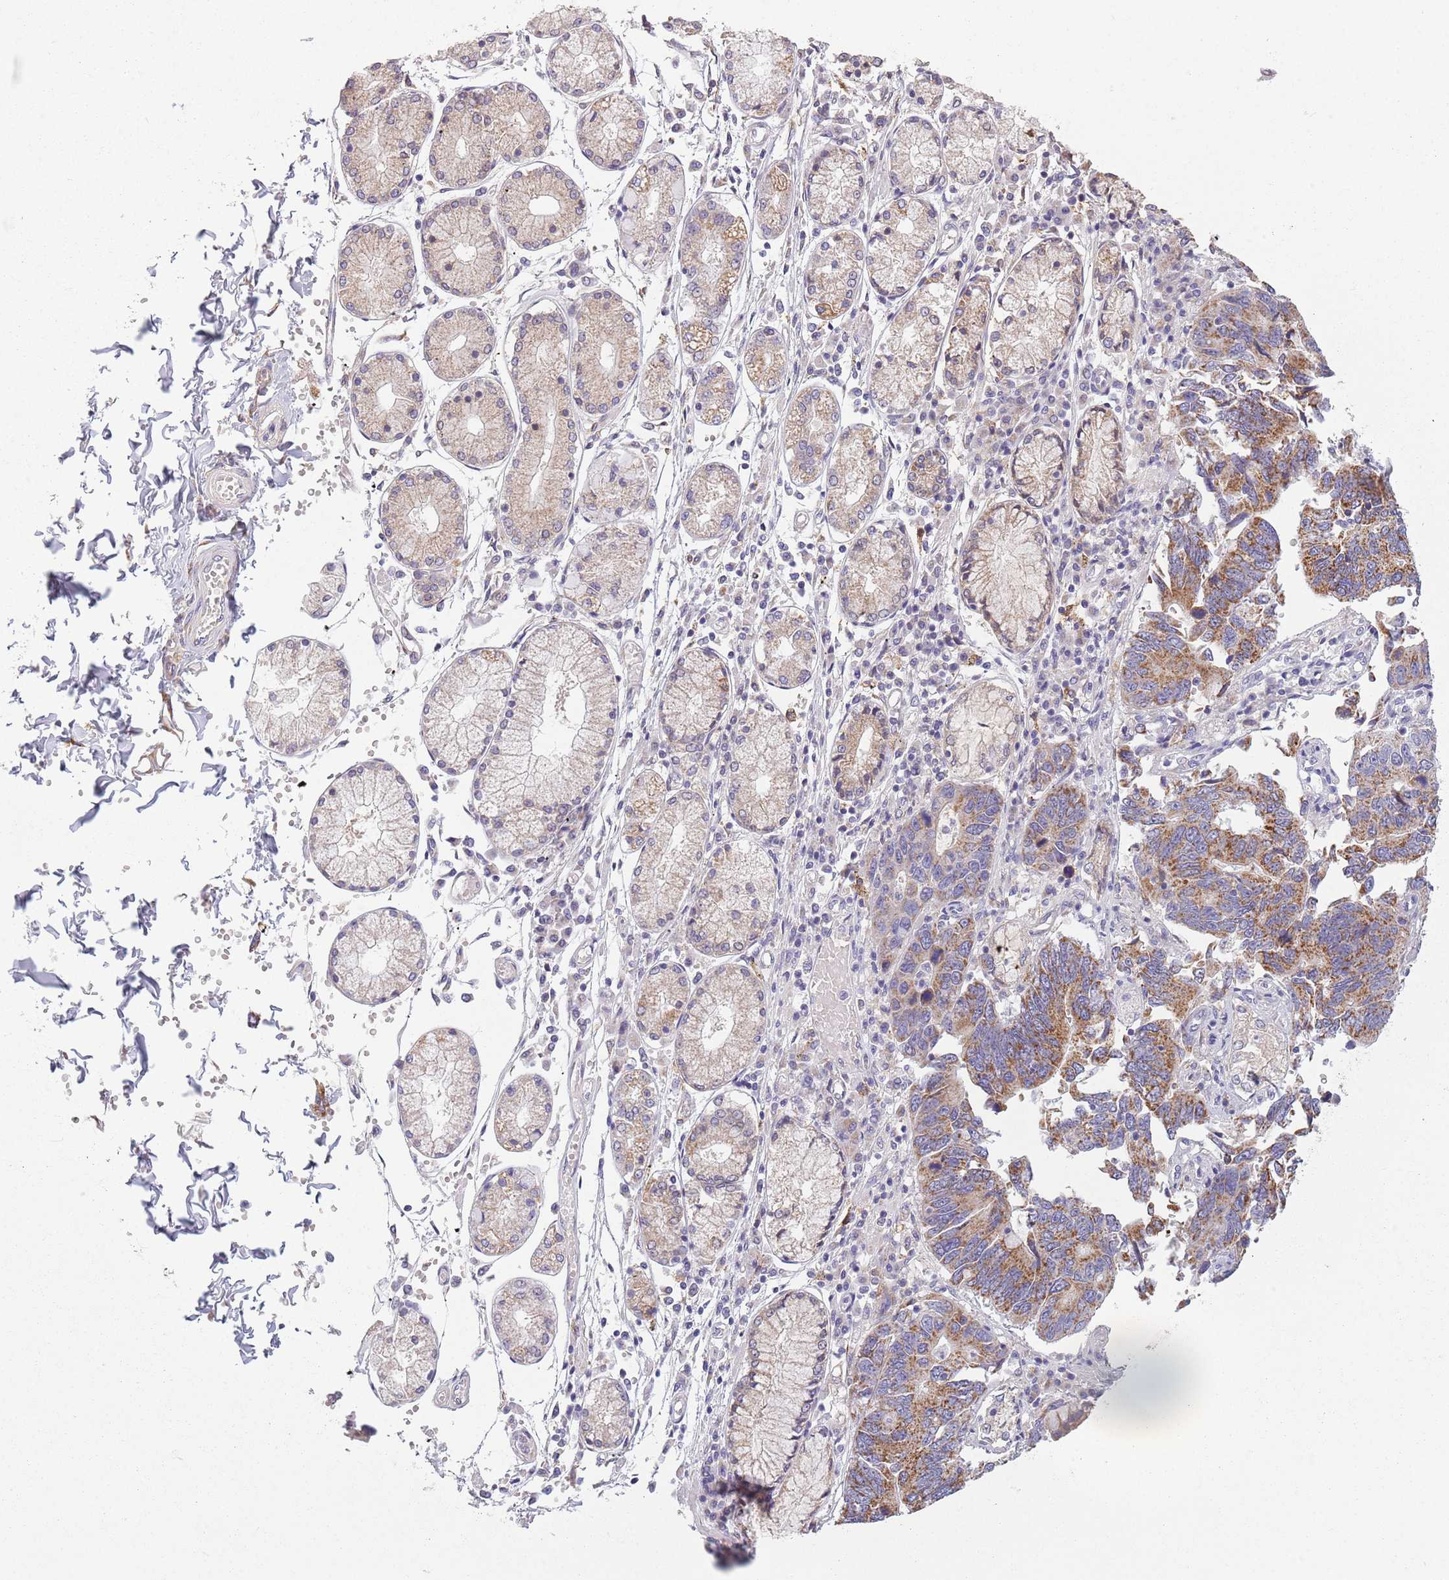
{"staining": {"intensity": "moderate", "quantity": ">75%", "location": "cytoplasmic/membranous"}, "tissue": "stomach cancer", "cell_type": "Tumor cells", "image_type": "cancer", "snomed": [{"axis": "morphology", "description": "Adenocarcinoma, NOS"}, {"axis": "topography", "description": "Stomach"}], "caption": "Immunohistochemistry staining of stomach adenocarcinoma, which shows medium levels of moderate cytoplasmic/membranous expression in approximately >75% of tumor cells indicating moderate cytoplasmic/membranous protein staining. The staining was performed using DAB (3,3'-diaminobenzidine) (brown) for protein detection and nuclei were counterstained in hematoxylin (blue).", "gene": "COQ5", "patient": {"sex": "male", "age": 59}}